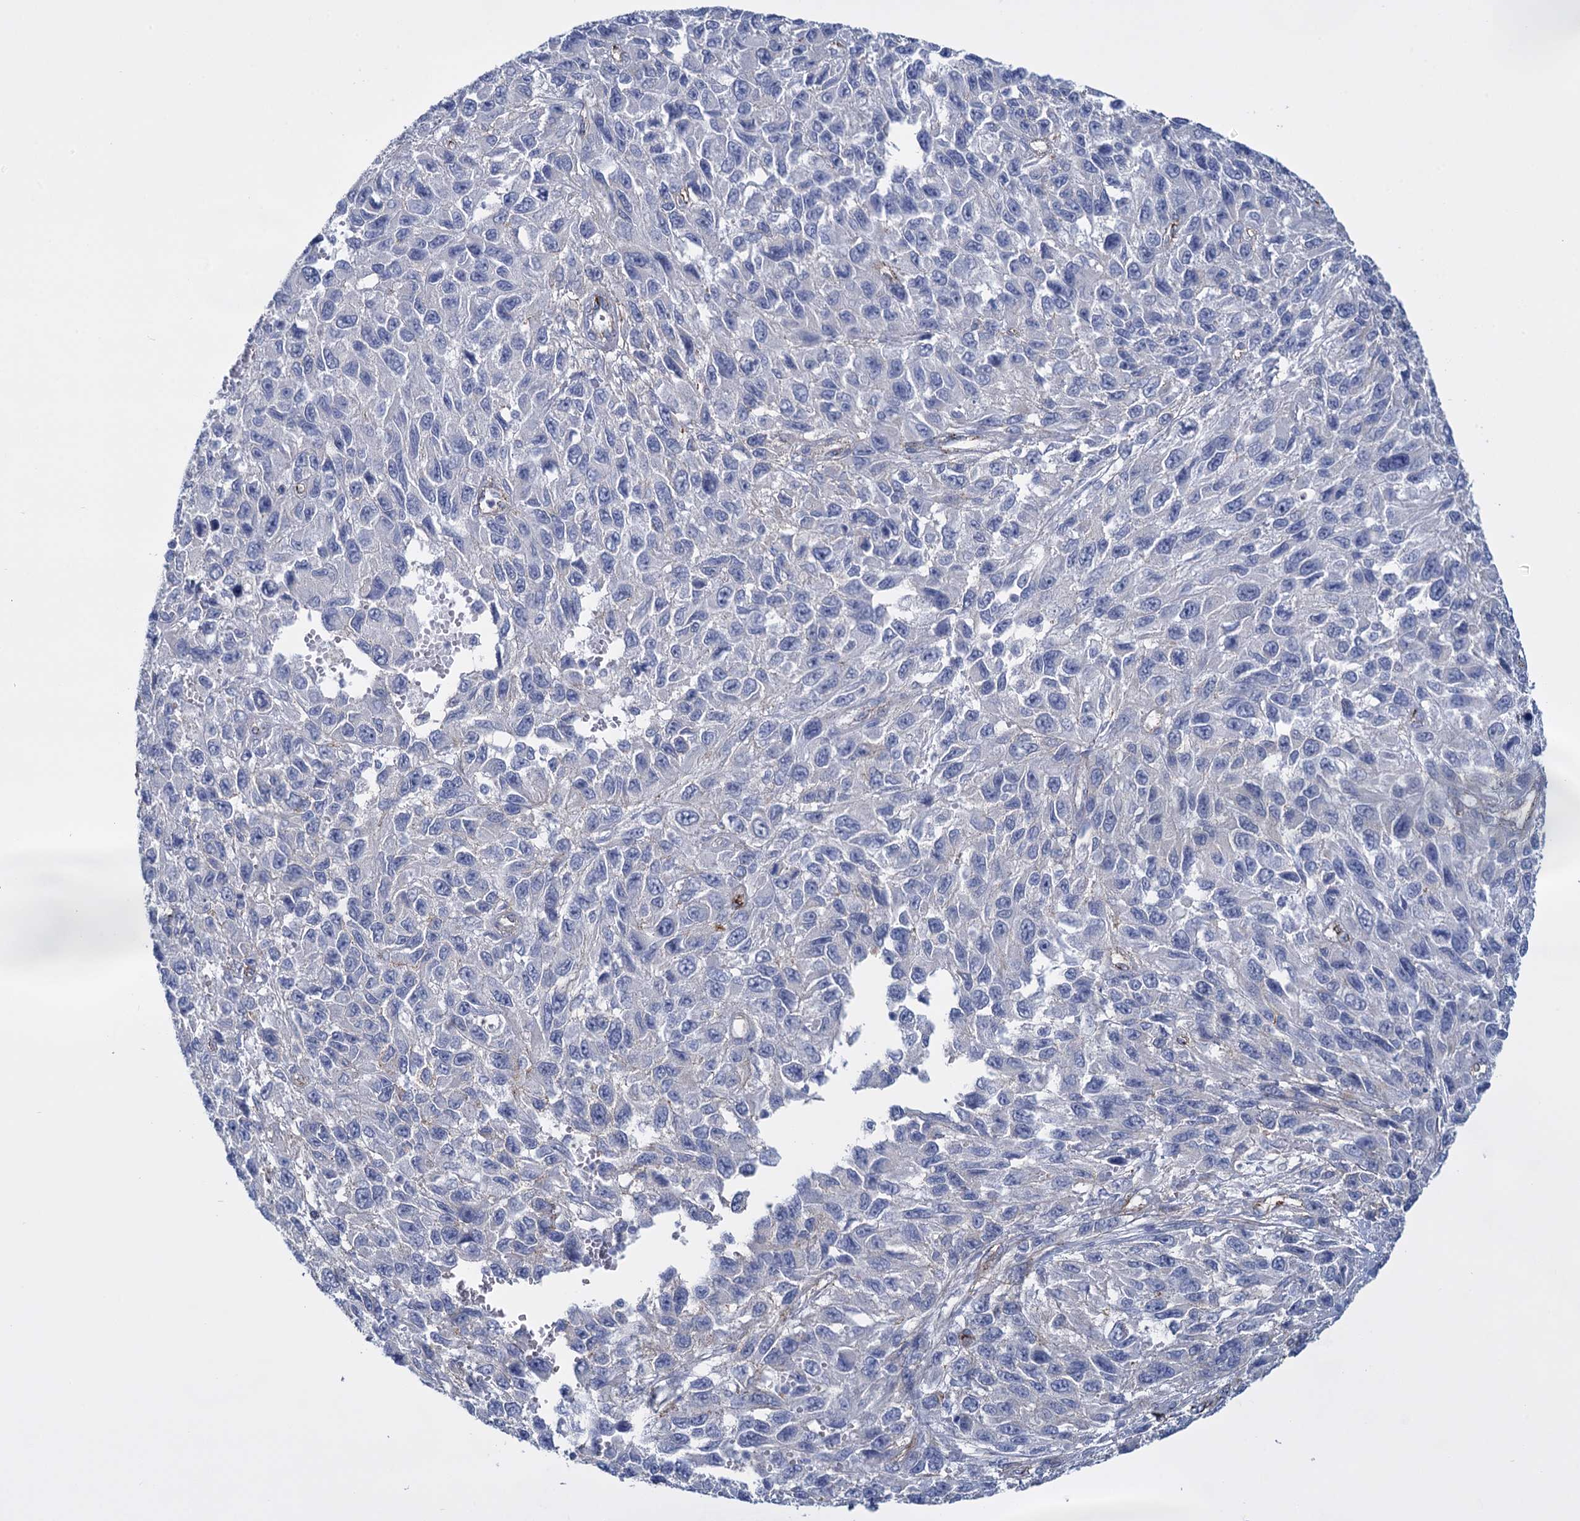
{"staining": {"intensity": "negative", "quantity": "none", "location": "none"}, "tissue": "melanoma", "cell_type": "Tumor cells", "image_type": "cancer", "snomed": [{"axis": "morphology", "description": "Normal tissue, NOS"}, {"axis": "morphology", "description": "Malignant melanoma, NOS"}, {"axis": "topography", "description": "Skin"}], "caption": "Micrograph shows no significant protein positivity in tumor cells of malignant melanoma. Nuclei are stained in blue.", "gene": "SNCG", "patient": {"sex": "female", "age": 96}}